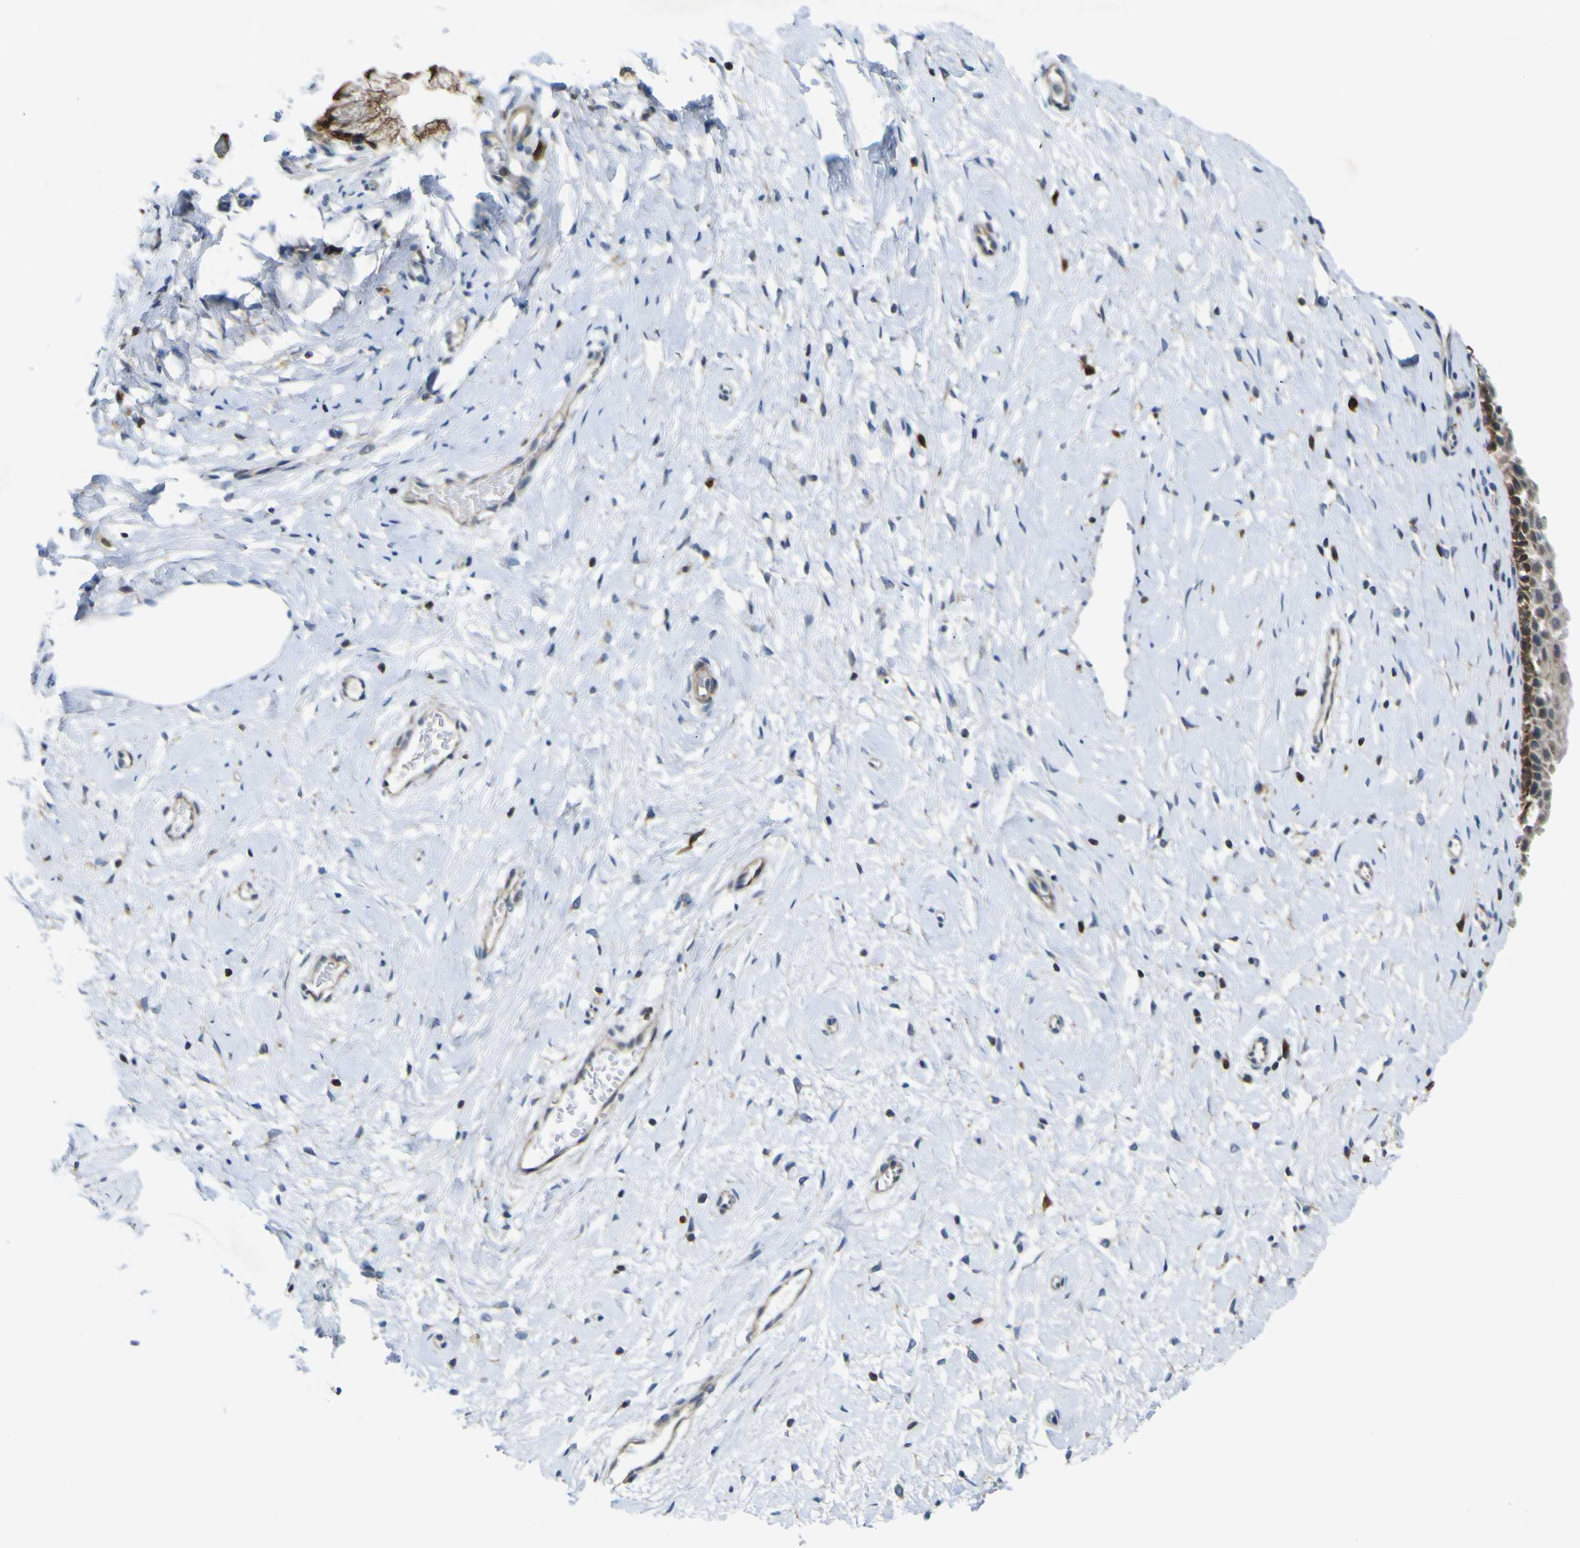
{"staining": {"intensity": "moderate", "quantity": "<25%", "location": "cytoplasmic/membranous"}, "tissue": "cervix", "cell_type": "Glandular cells", "image_type": "normal", "snomed": [{"axis": "morphology", "description": "Normal tissue, NOS"}, {"axis": "topography", "description": "Cervix"}], "caption": "Immunohistochemistry (IHC) photomicrograph of benign cervix: cervix stained using immunohistochemistry displays low levels of moderate protein expression localized specifically in the cytoplasmic/membranous of glandular cells, appearing as a cytoplasmic/membranous brown color.", "gene": "EML2", "patient": {"sex": "female", "age": 39}}